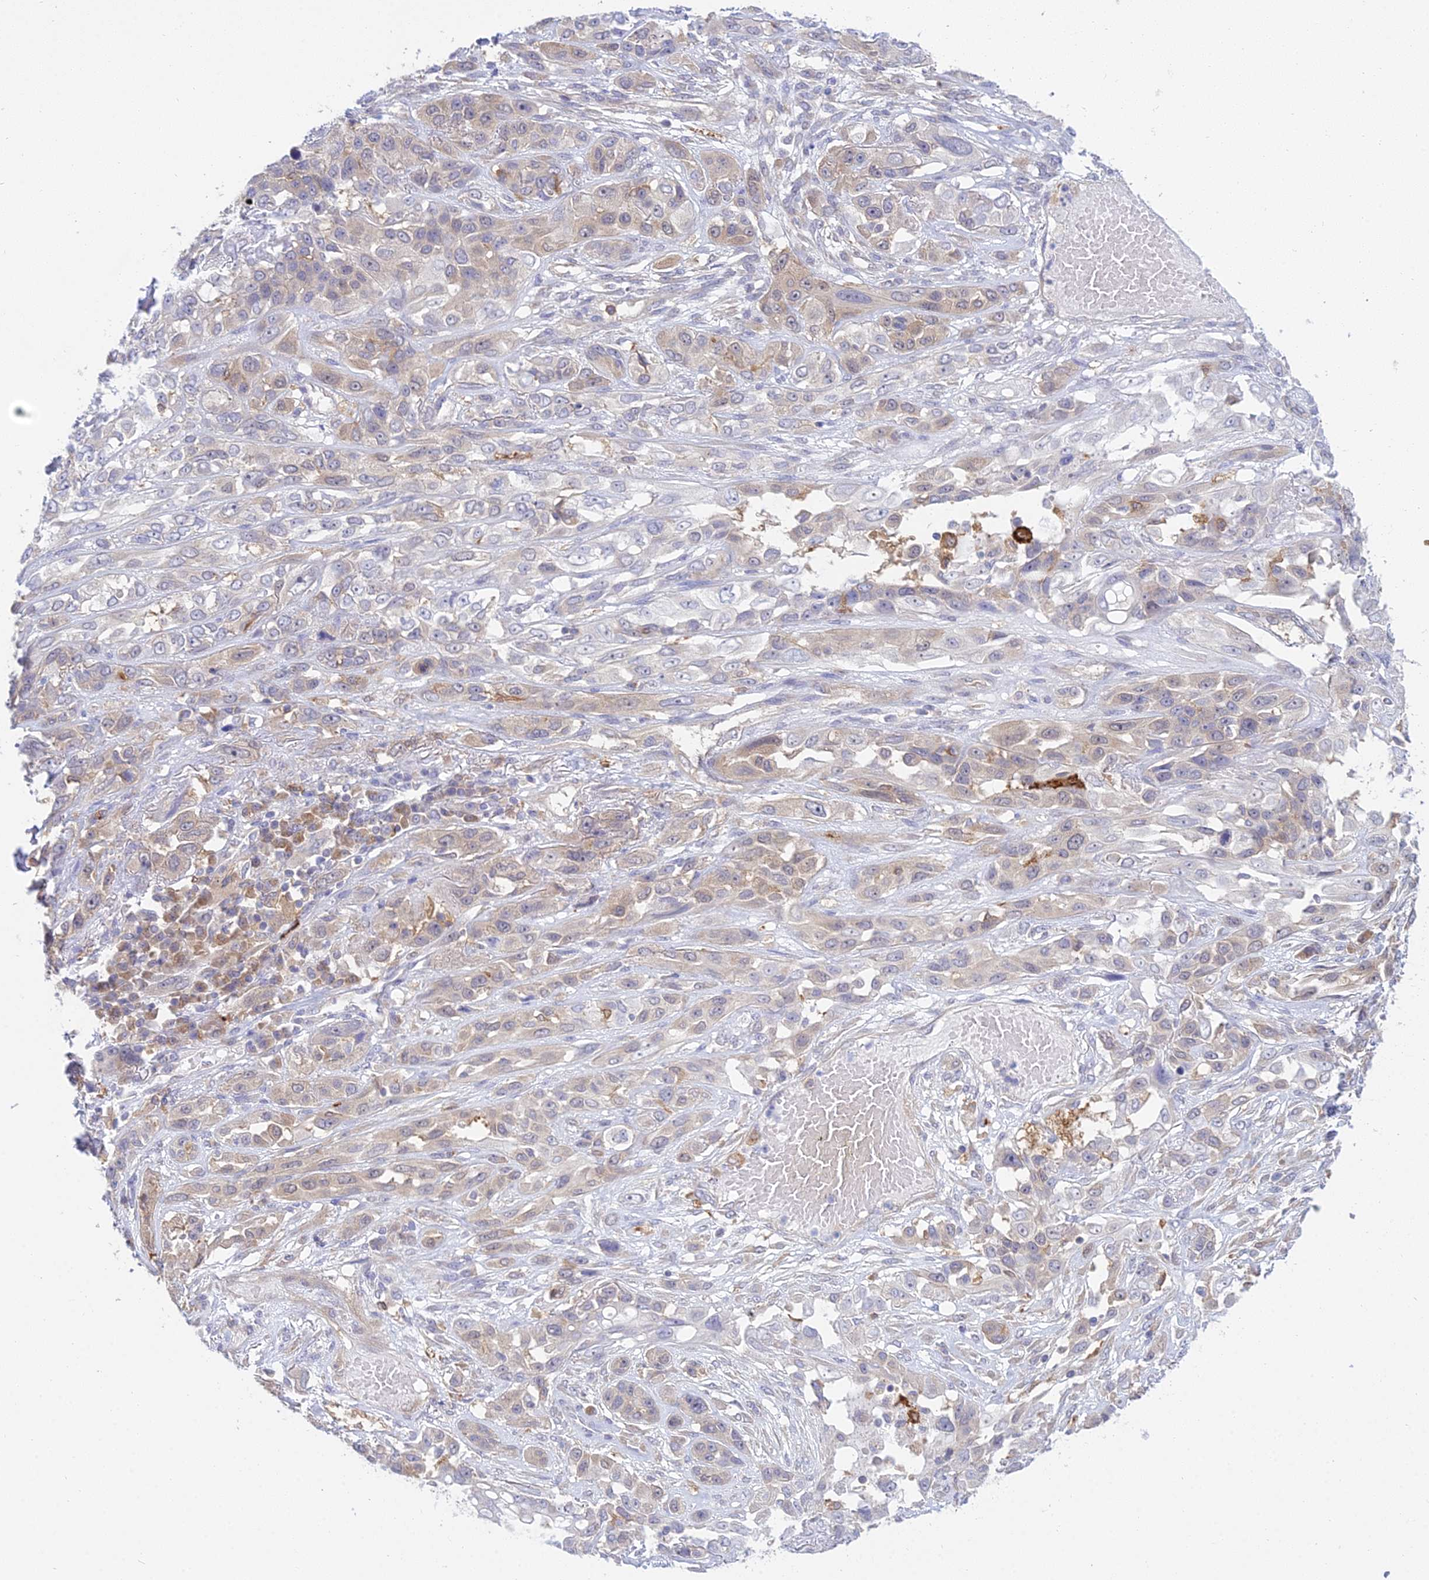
{"staining": {"intensity": "weak", "quantity": "<25%", "location": "cytoplasmic/membranous"}, "tissue": "lung cancer", "cell_type": "Tumor cells", "image_type": "cancer", "snomed": [{"axis": "morphology", "description": "Squamous cell carcinoma, NOS"}, {"axis": "topography", "description": "Lung"}], "caption": "Tumor cells are negative for brown protein staining in lung squamous cell carcinoma. (Stains: DAB (3,3'-diaminobenzidine) immunohistochemistry with hematoxylin counter stain, Microscopy: brightfield microscopy at high magnification).", "gene": "UBE2G1", "patient": {"sex": "female", "age": 70}}